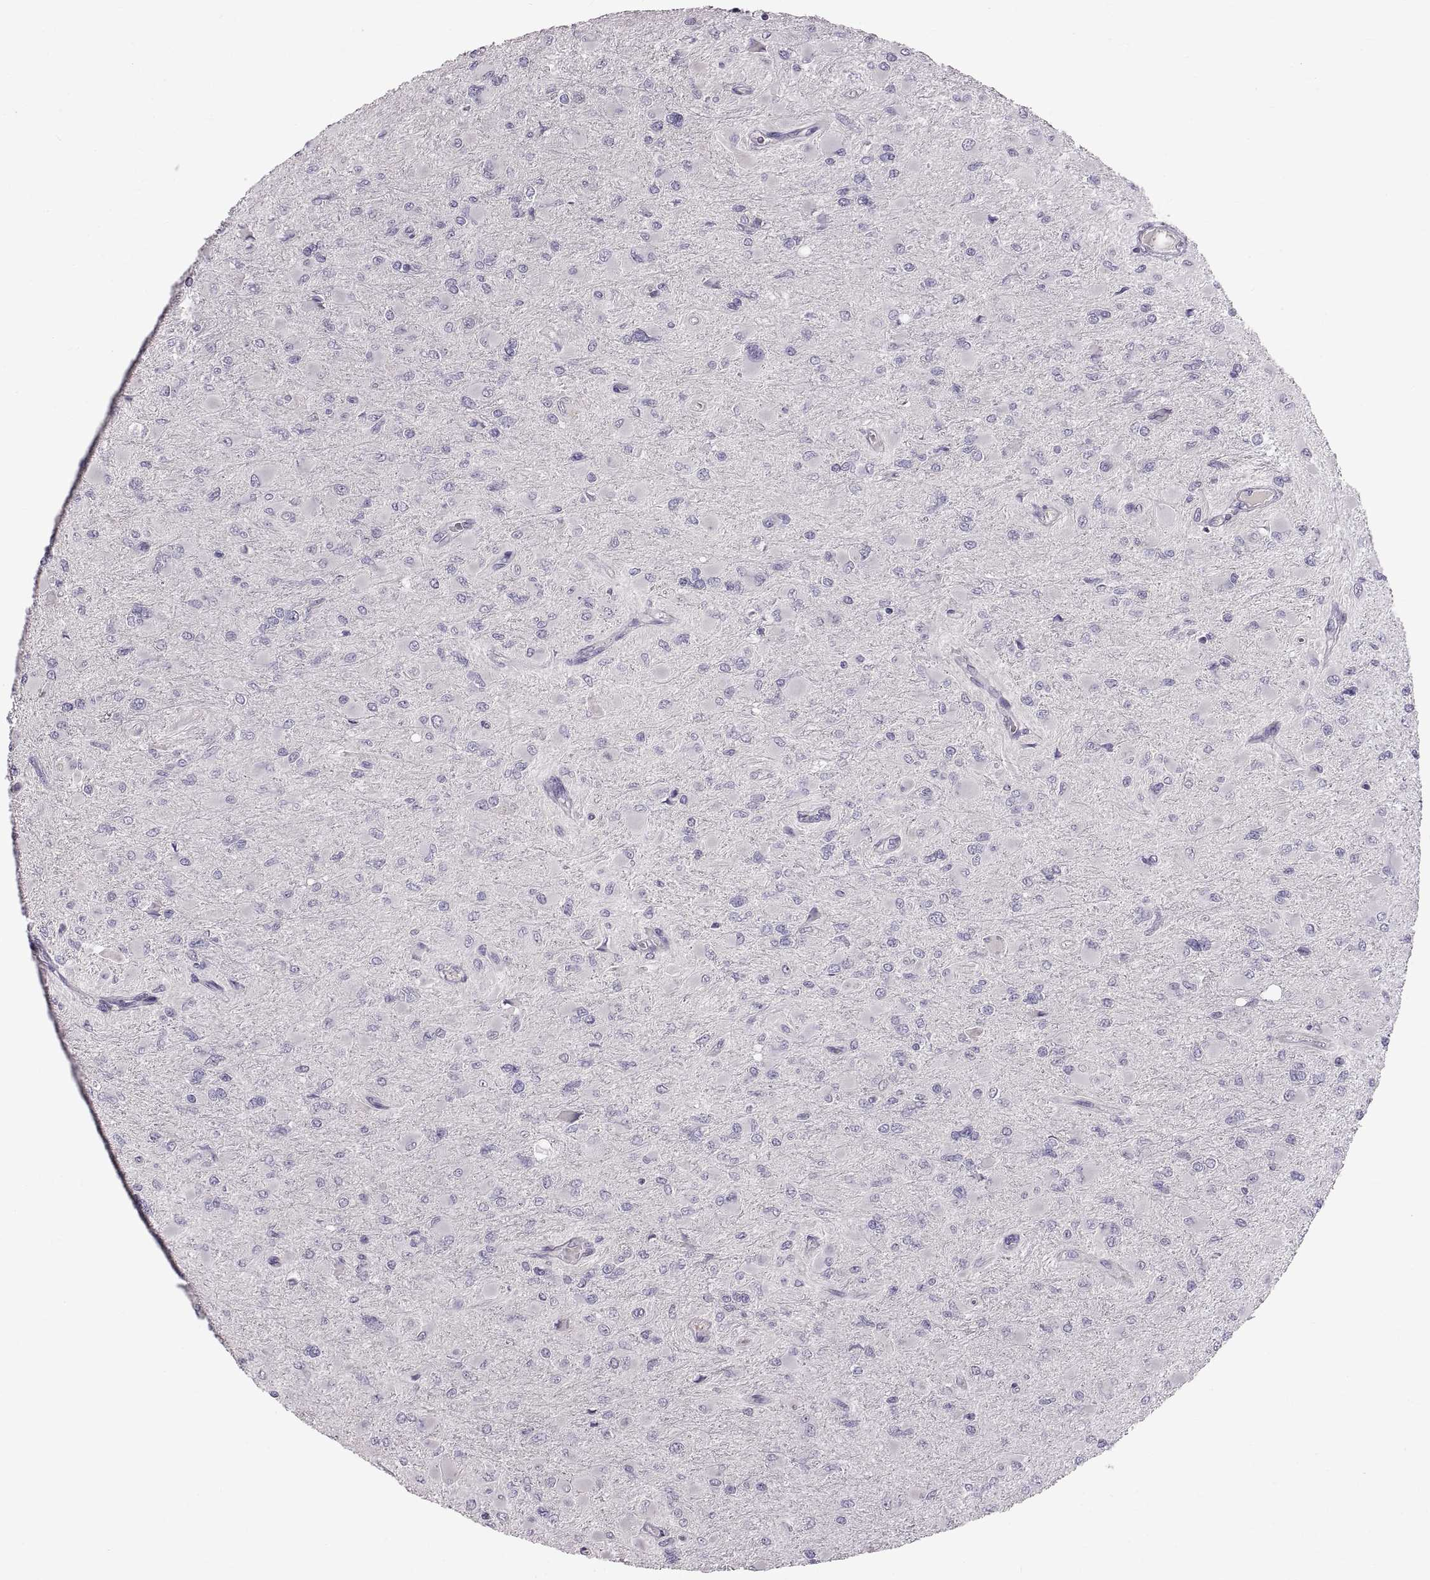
{"staining": {"intensity": "negative", "quantity": "none", "location": "none"}, "tissue": "glioma", "cell_type": "Tumor cells", "image_type": "cancer", "snomed": [{"axis": "morphology", "description": "Glioma, malignant, High grade"}, {"axis": "topography", "description": "Cerebral cortex"}], "caption": "A high-resolution histopathology image shows IHC staining of glioma, which exhibits no significant expression in tumor cells.", "gene": "WFDC8", "patient": {"sex": "female", "age": 36}}